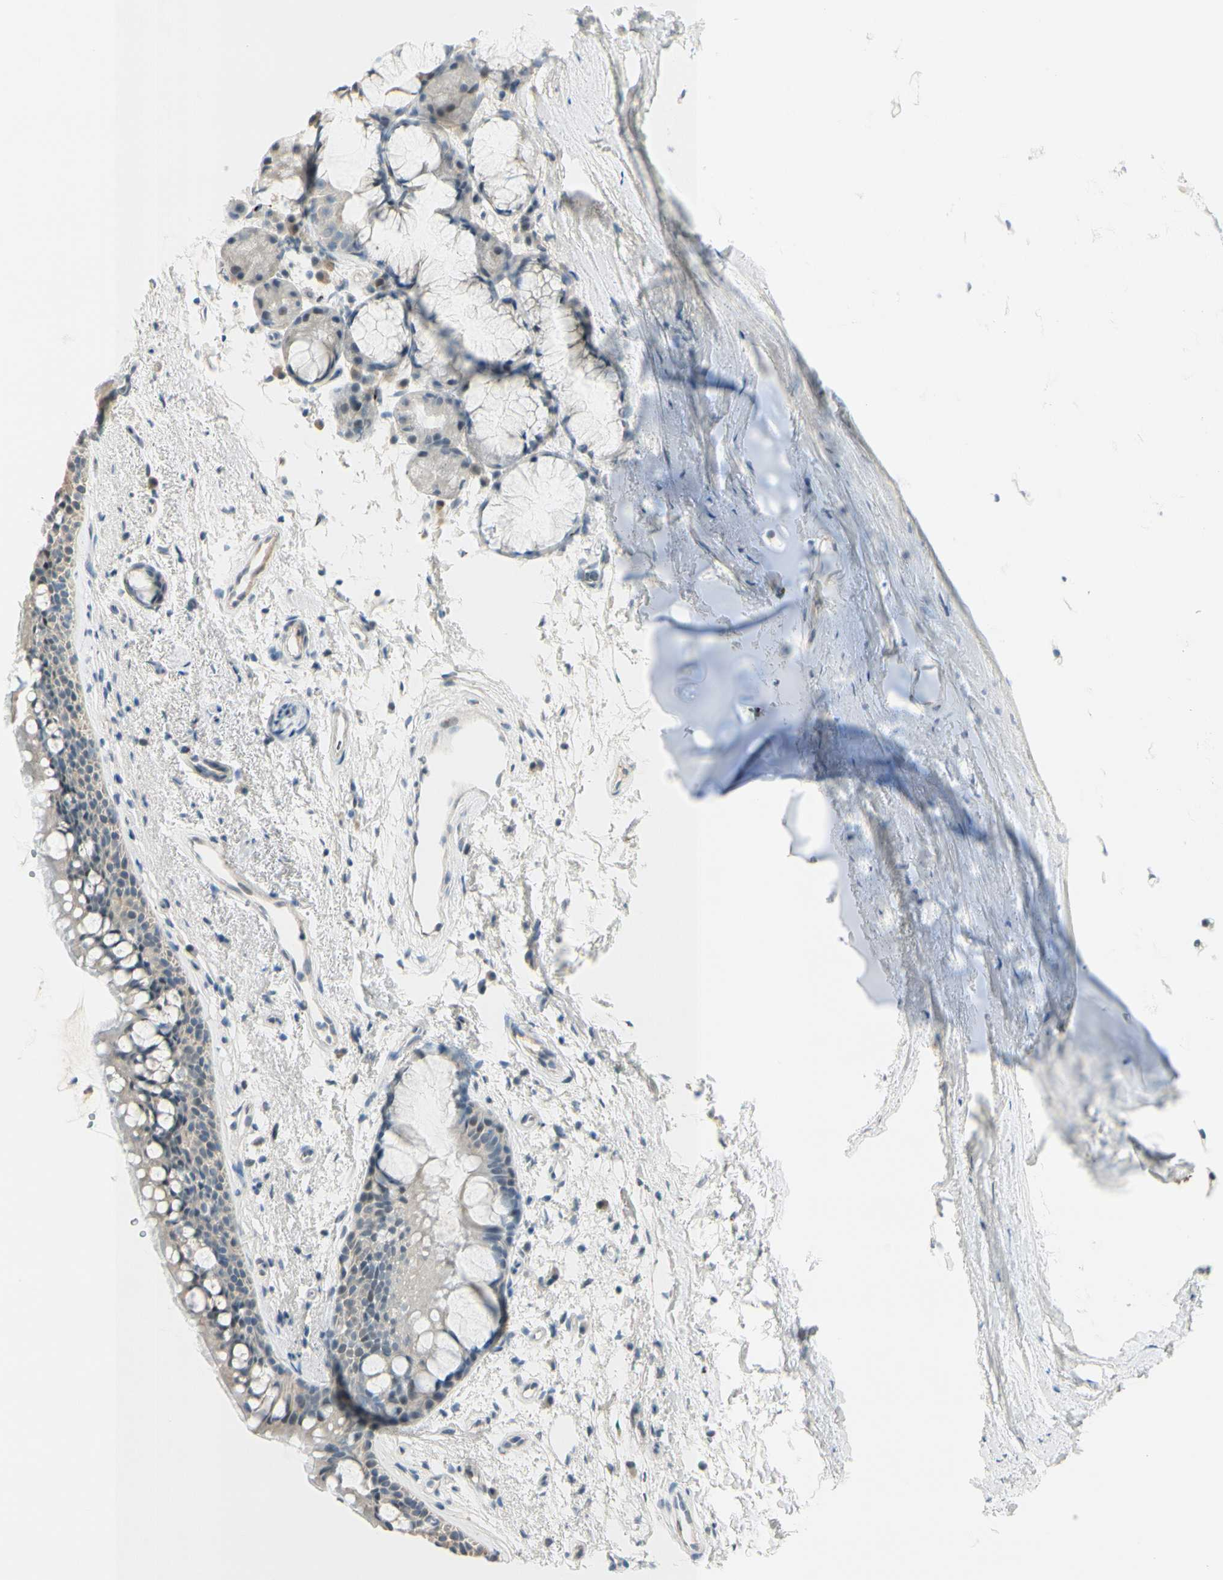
{"staining": {"intensity": "moderate", "quantity": "<25%", "location": "nuclear"}, "tissue": "bronchus", "cell_type": "Respiratory epithelial cells", "image_type": "normal", "snomed": [{"axis": "morphology", "description": "Normal tissue, NOS"}, {"axis": "topography", "description": "Bronchus"}], "caption": "This image reveals IHC staining of unremarkable human bronchus, with low moderate nuclear expression in about <25% of respiratory epithelial cells.", "gene": "B4GALNT1", "patient": {"sex": "female", "age": 54}}